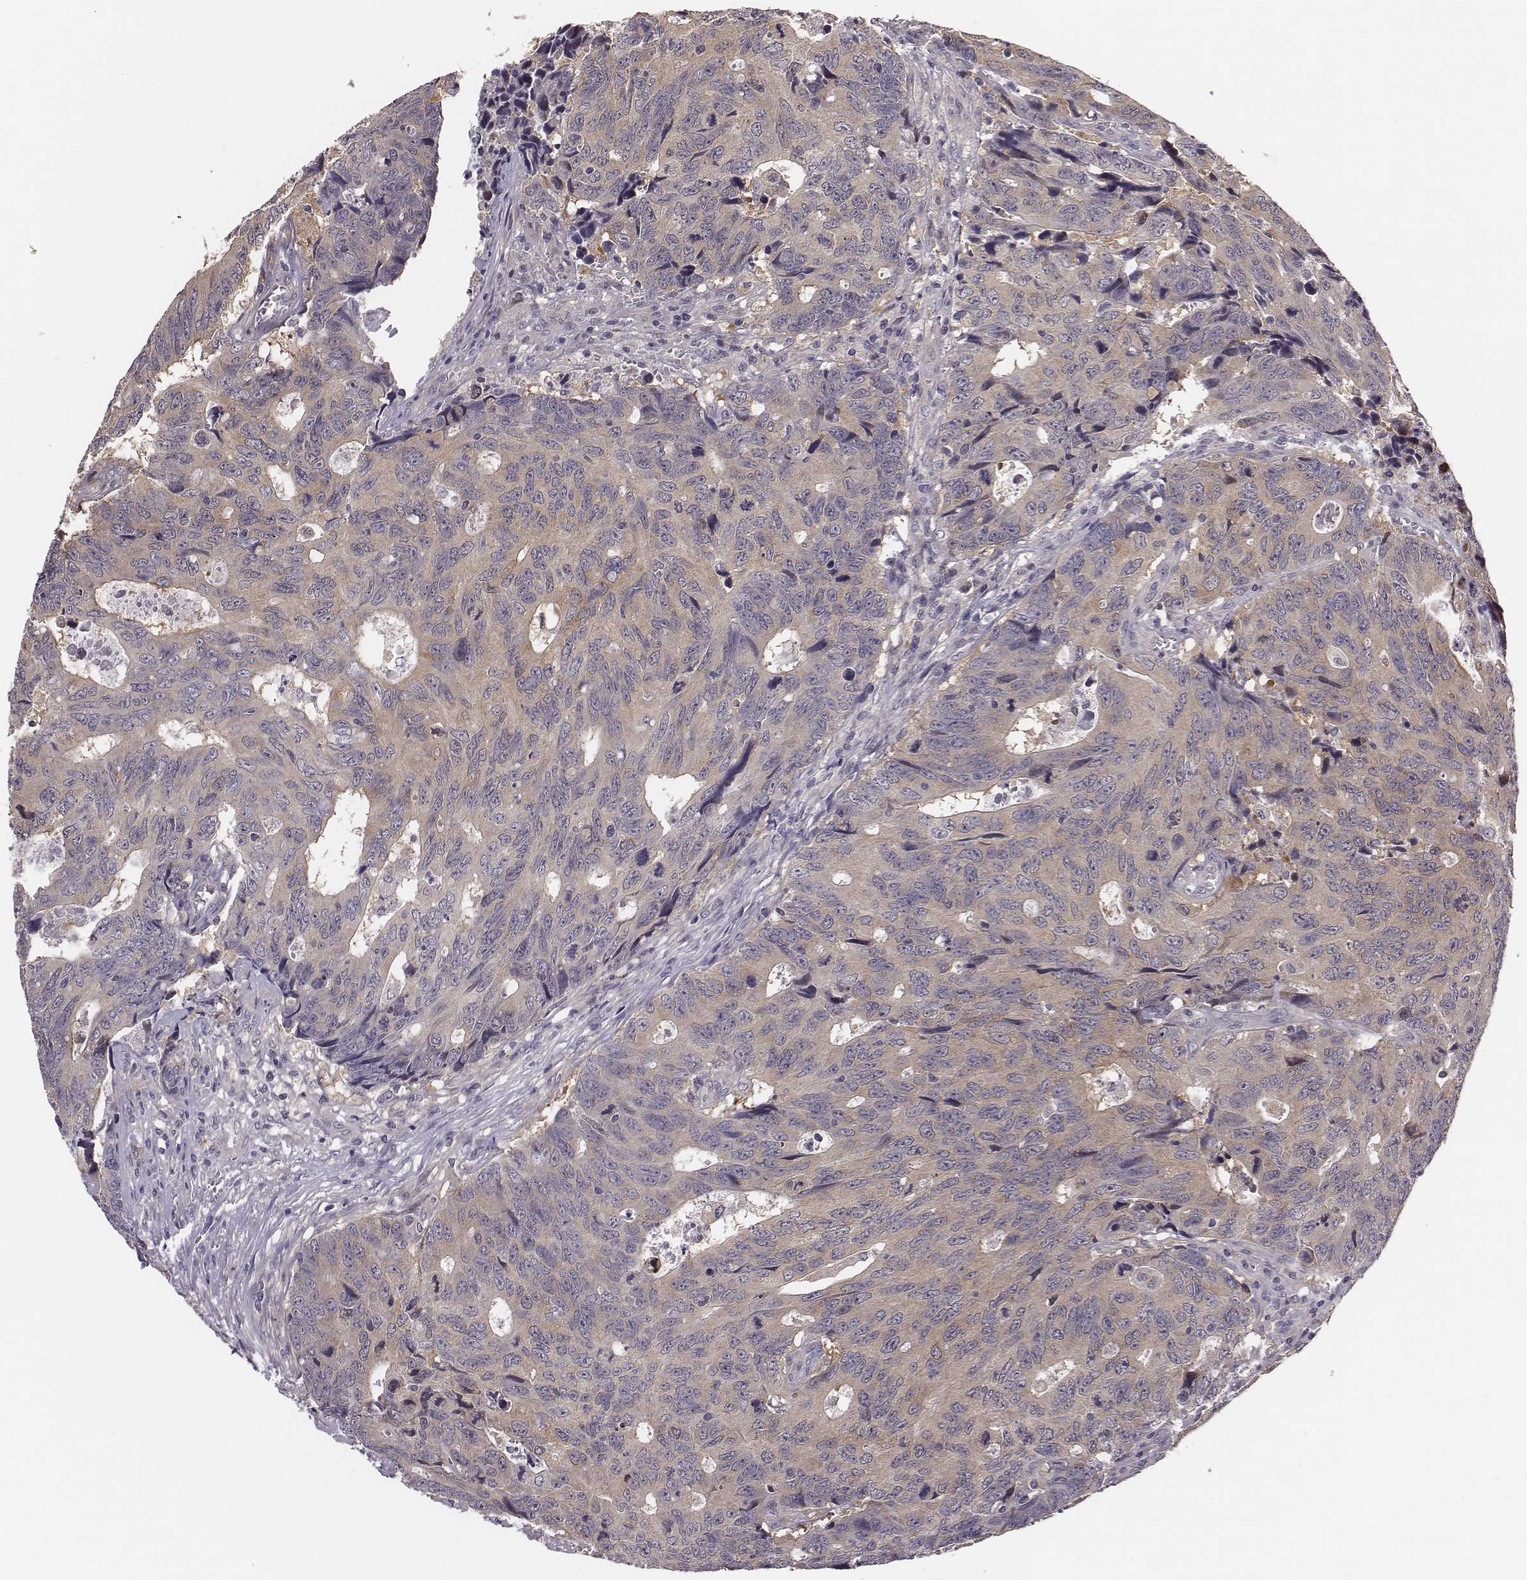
{"staining": {"intensity": "weak", "quantity": ">75%", "location": "cytoplasmic/membranous"}, "tissue": "colorectal cancer", "cell_type": "Tumor cells", "image_type": "cancer", "snomed": [{"axis": "morphology", "description": "Adenocarcinoma, NOS"}, {"axis": "topography", "description": "Colon"}], "caption": "Immunohistochemical staining of human colorectal cancer (adenocarcinoma) exhibits low levels of weak cytoplasmic/membranous protein positivity in about >75% of tumor cells. Using DAB (3,3'-diaminobenzidine) (brown) and hematoxylin (blue) stains, captured at high magnification using brightfield microscopy.", "gene": "SMURF2", "patient": {"sex": "female", "age": 77}}